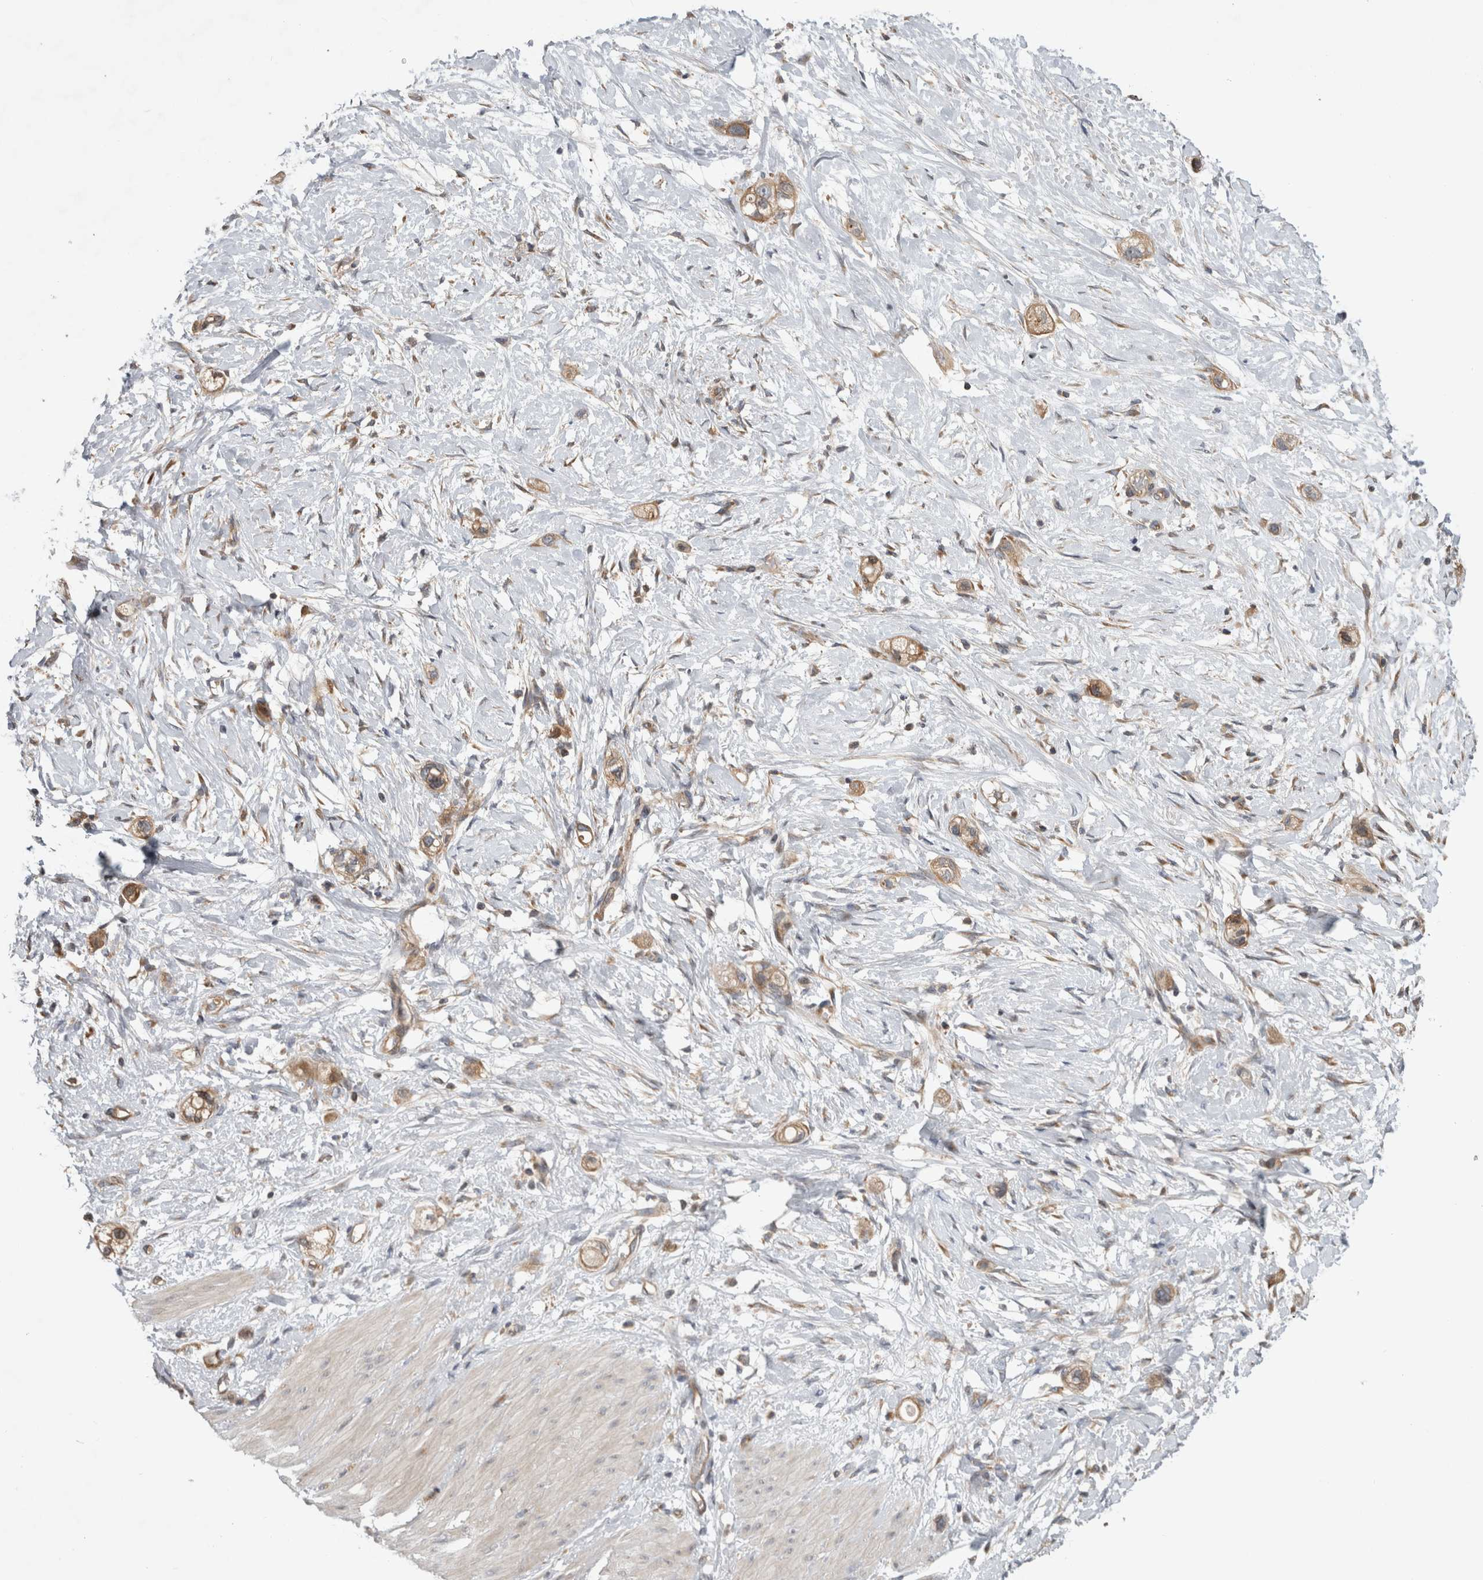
{"staining": {"intensity": "moderate", "quantity": ">75%", "location": "cytoplasmic/membranous"}, "tissue": "stomach cancer", "cell_type": "Tumor cells", "image_type": "cancer", "snomed": [{"axis": "morphology", "description": "Adenocarcinoma, NOS"}, {"axis": "topography", "description": "Stomach"}, {"axis": "topography", "description": "Stomach, lower"}], "caption": "IHC (DAB) staining of stomach adenocarcinoma reveals moderate cytoplasmic/membranous protein expression in about >75% of tumor cells. (IHC, brightfield microscopy, high magnification).", "gene": "PARP6", "patient": {"sex": "female", "age": 48}}